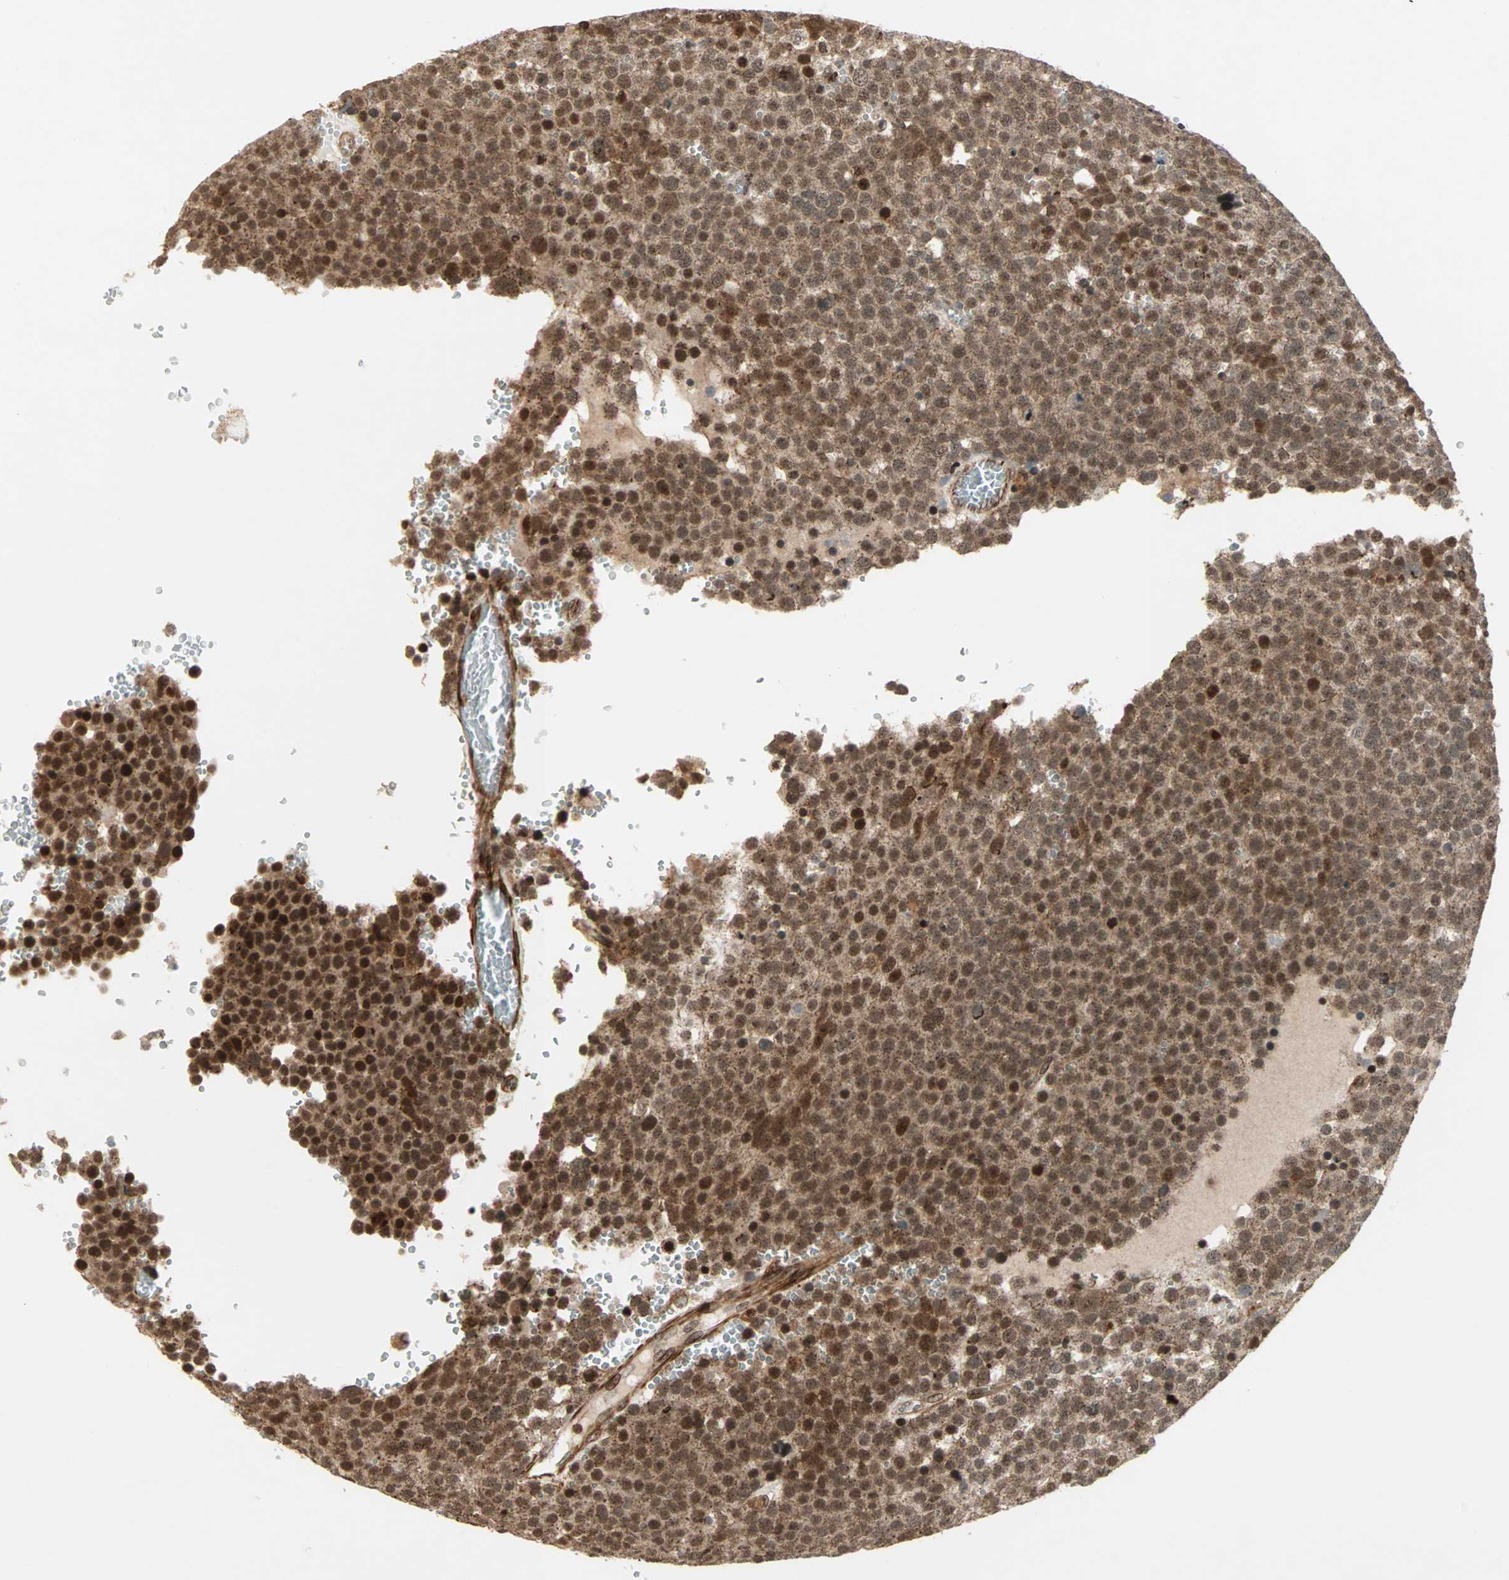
{"staining": {"intensity": "strong", "quantity": ">75%", "location": "cytoplasmic/membranous,nuclear"}, "tissue": "testis cancer", "cell_type": "Tumor cells", "image_type": "cancer", "snomed": [{"axis": "morphology", "description": "Seminoma, NOS"}, {"axis": "topography", "description": "Testis"}], "caption": "Testis cancer tissue demonstrates strong cytoplasmic/membranous and nuclear positivity in approximately >75% of tumor cells, visualized by immunohistochemistry.", "gene": "ZBED9", "patient": {"sex": "male", "age": 71}}